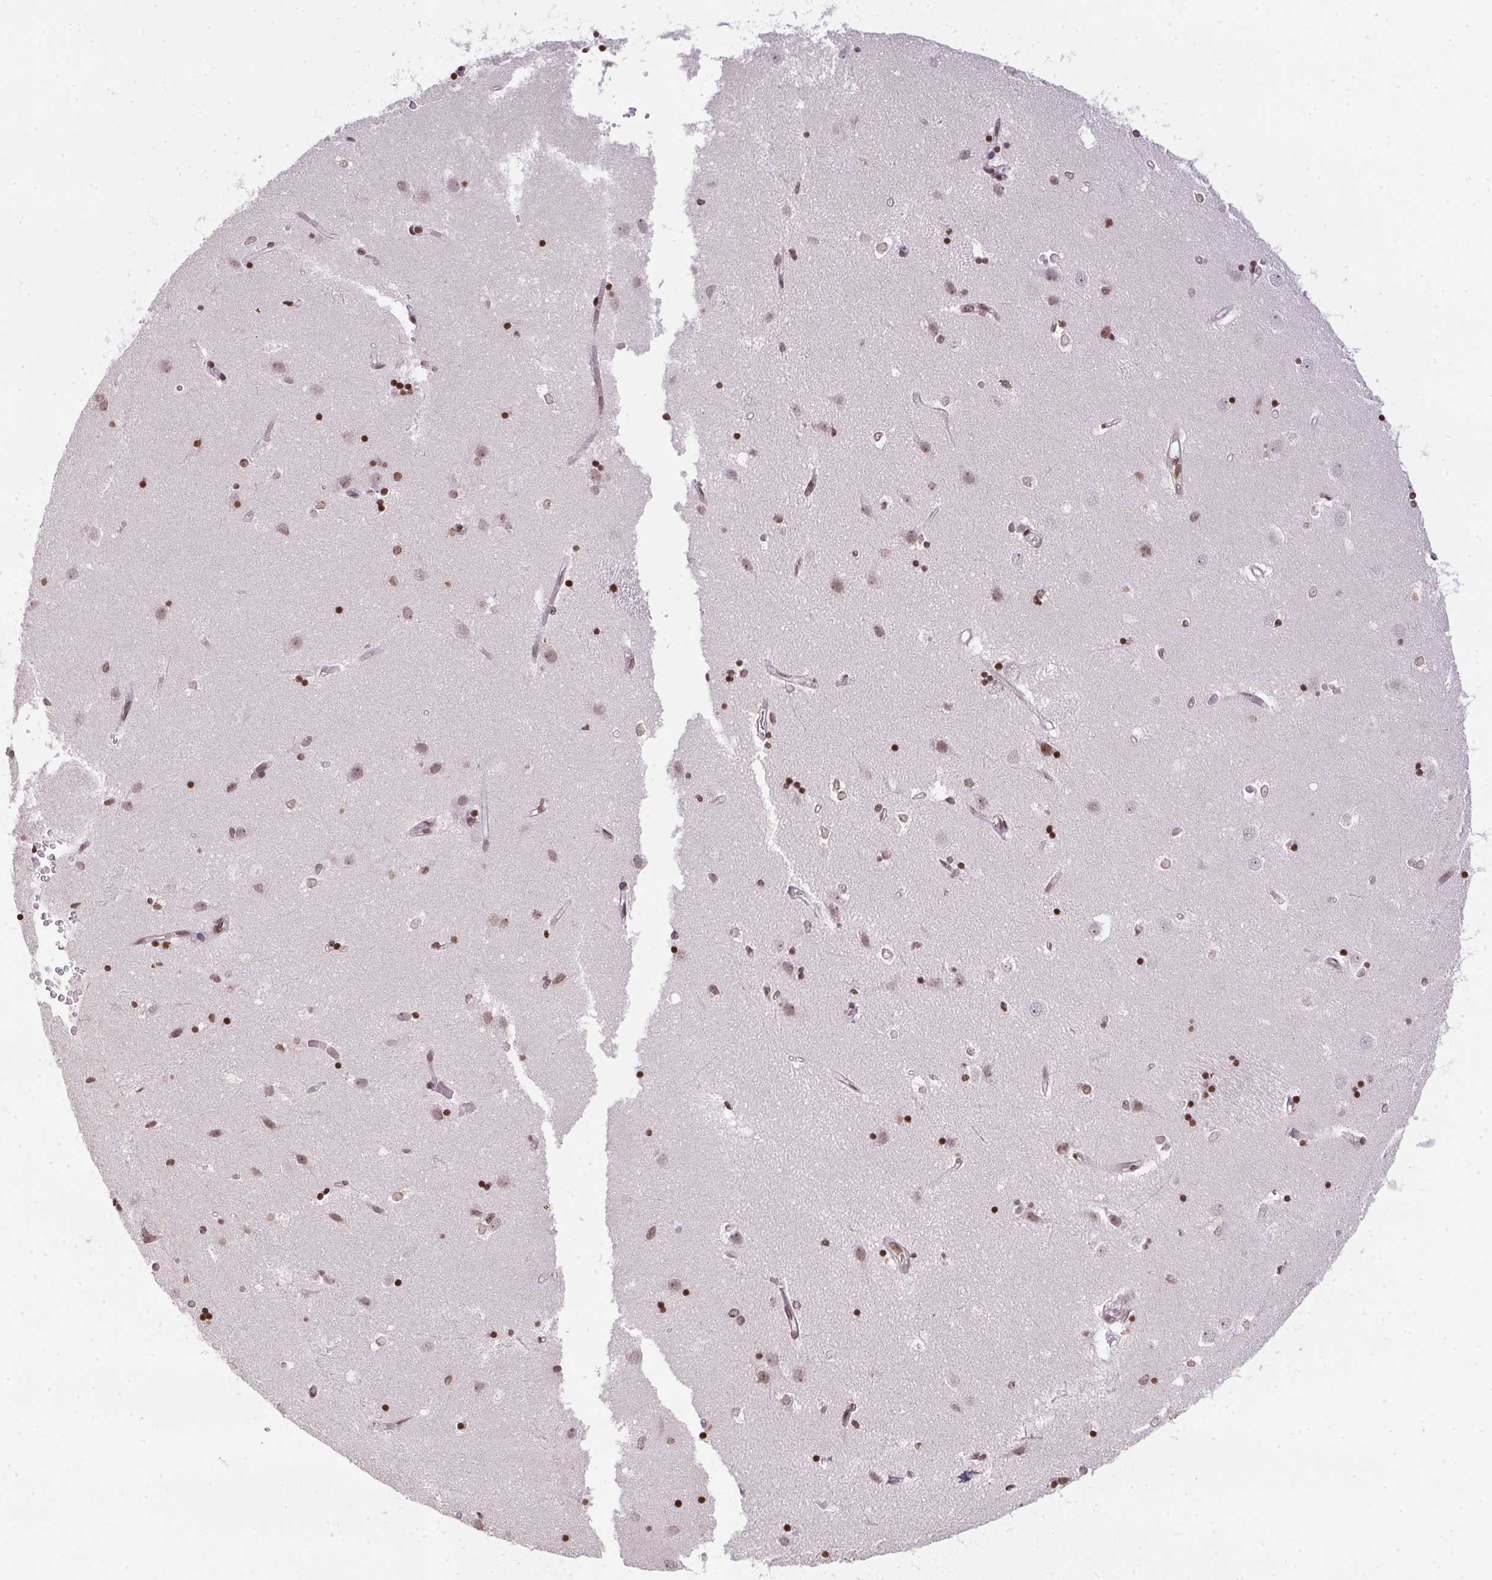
{"staining": {"intensity": "moderate", "quantity": "25%-75%", "location": "nuclear"}, "tissue": "caudate", "cell_type": "Glial cells", "image_type": "normal", "snomed": [{"axis": "morphology", "description": "Normal tissue, NOS"}, {"axis": "topography", "description": "Lateral ventricle wall"}], "caption": "Immunohistochemical staining of benign human caudate shows moderate nuclear protein expression in about 25%-75% of glial cells. (DAB (3,3'-diaminobenzidine) IHC, brown staining for protein, blue staining for nuclei).", "gene": "RNF181", "patient": {"sex": "male", "age": 54}}